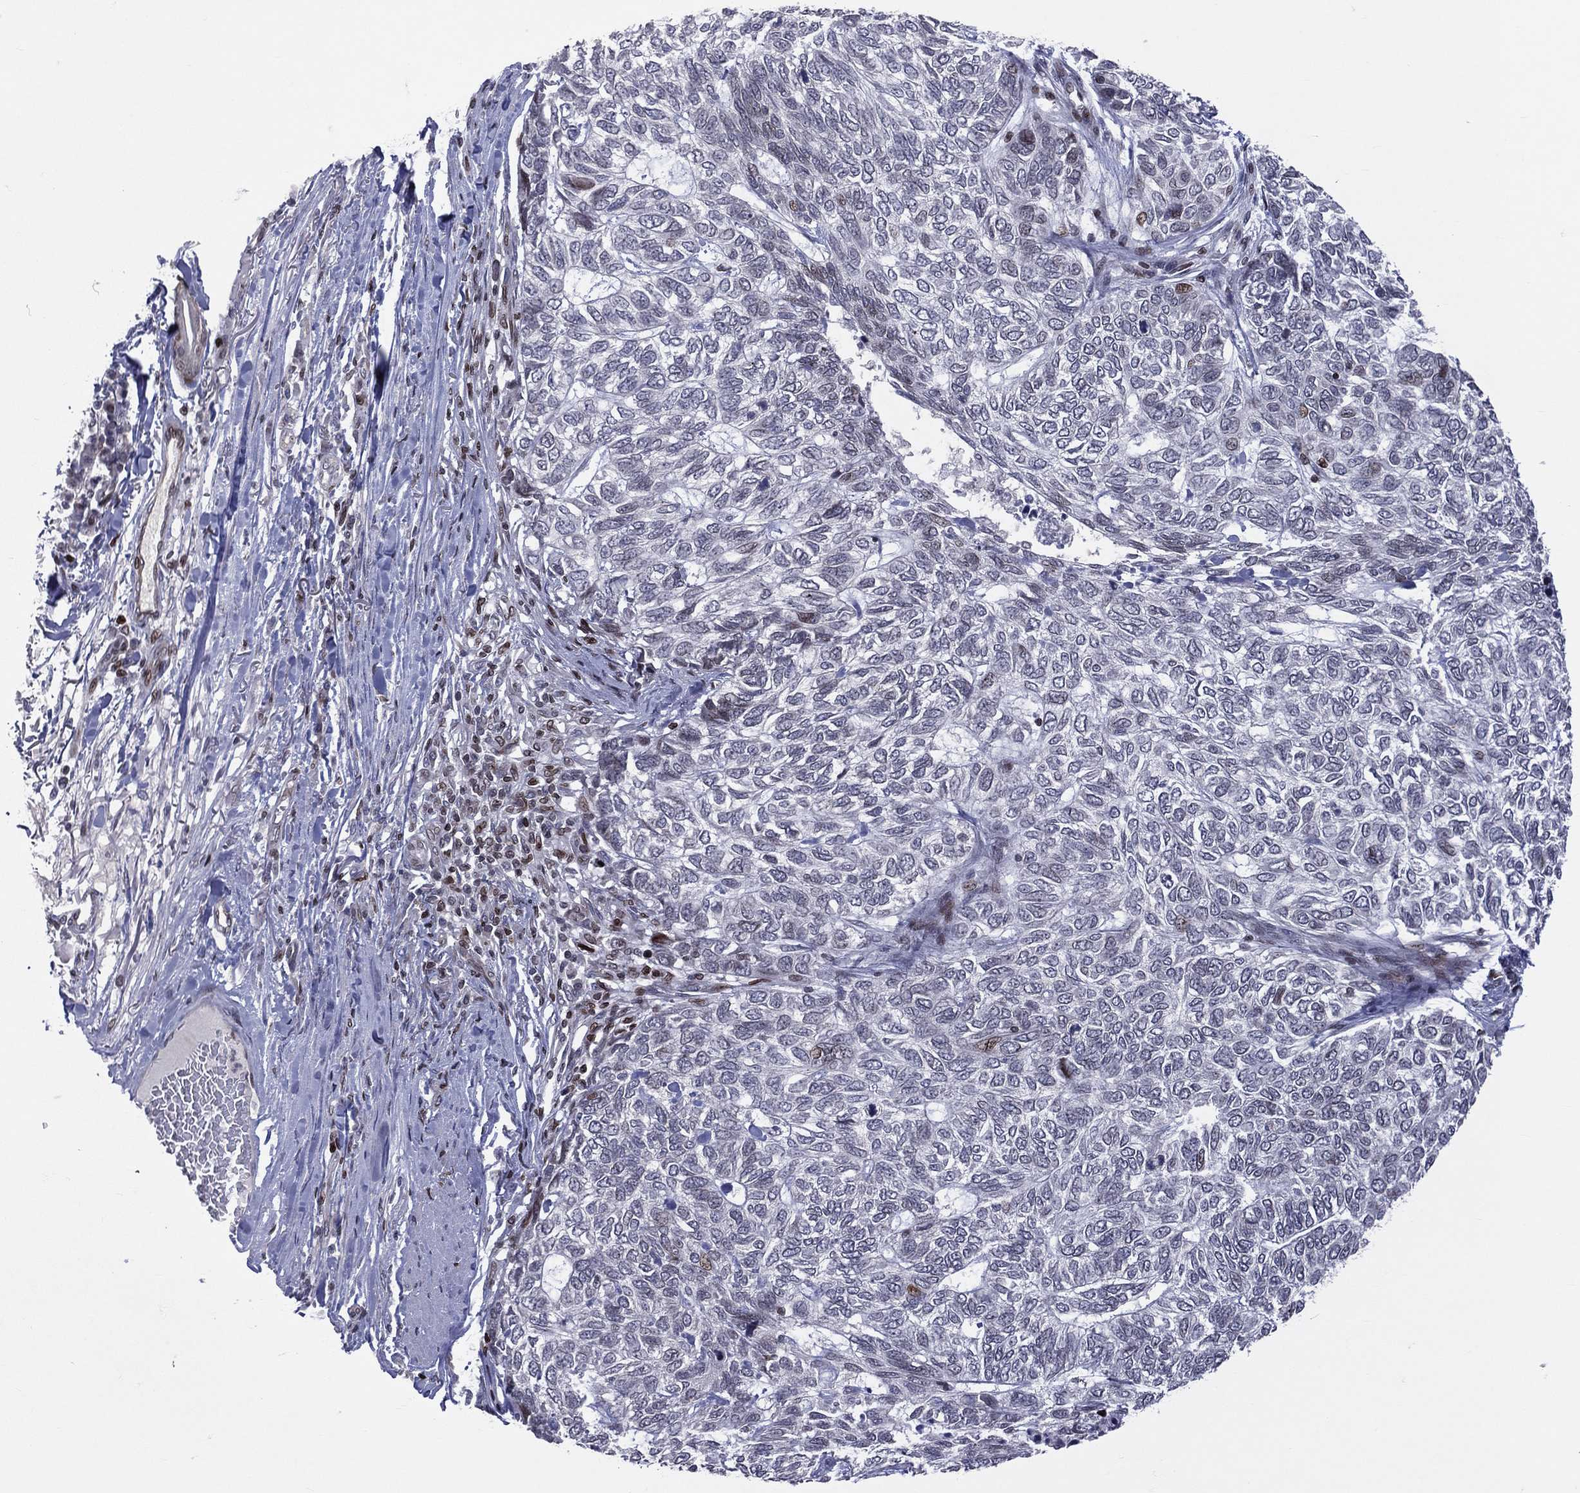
{"staining": {"intensity": "negative", "quantity": "none", "location": "none"}, "tissue": "skin cancer", "cell_type": "Tumor cells", "image_type": "cancer", "snomed": [{"axis": "morphology", "description": "Basal cell carcinoma"}, {"axis": "topography", "description": "Skin"}], "caption": "Tumor cells show no significant staining in skin basal cell carcinoma. Nuclei are stained in blue.", "gene": "DBF4B", "patient": {"sex": "female", "age": 65}}